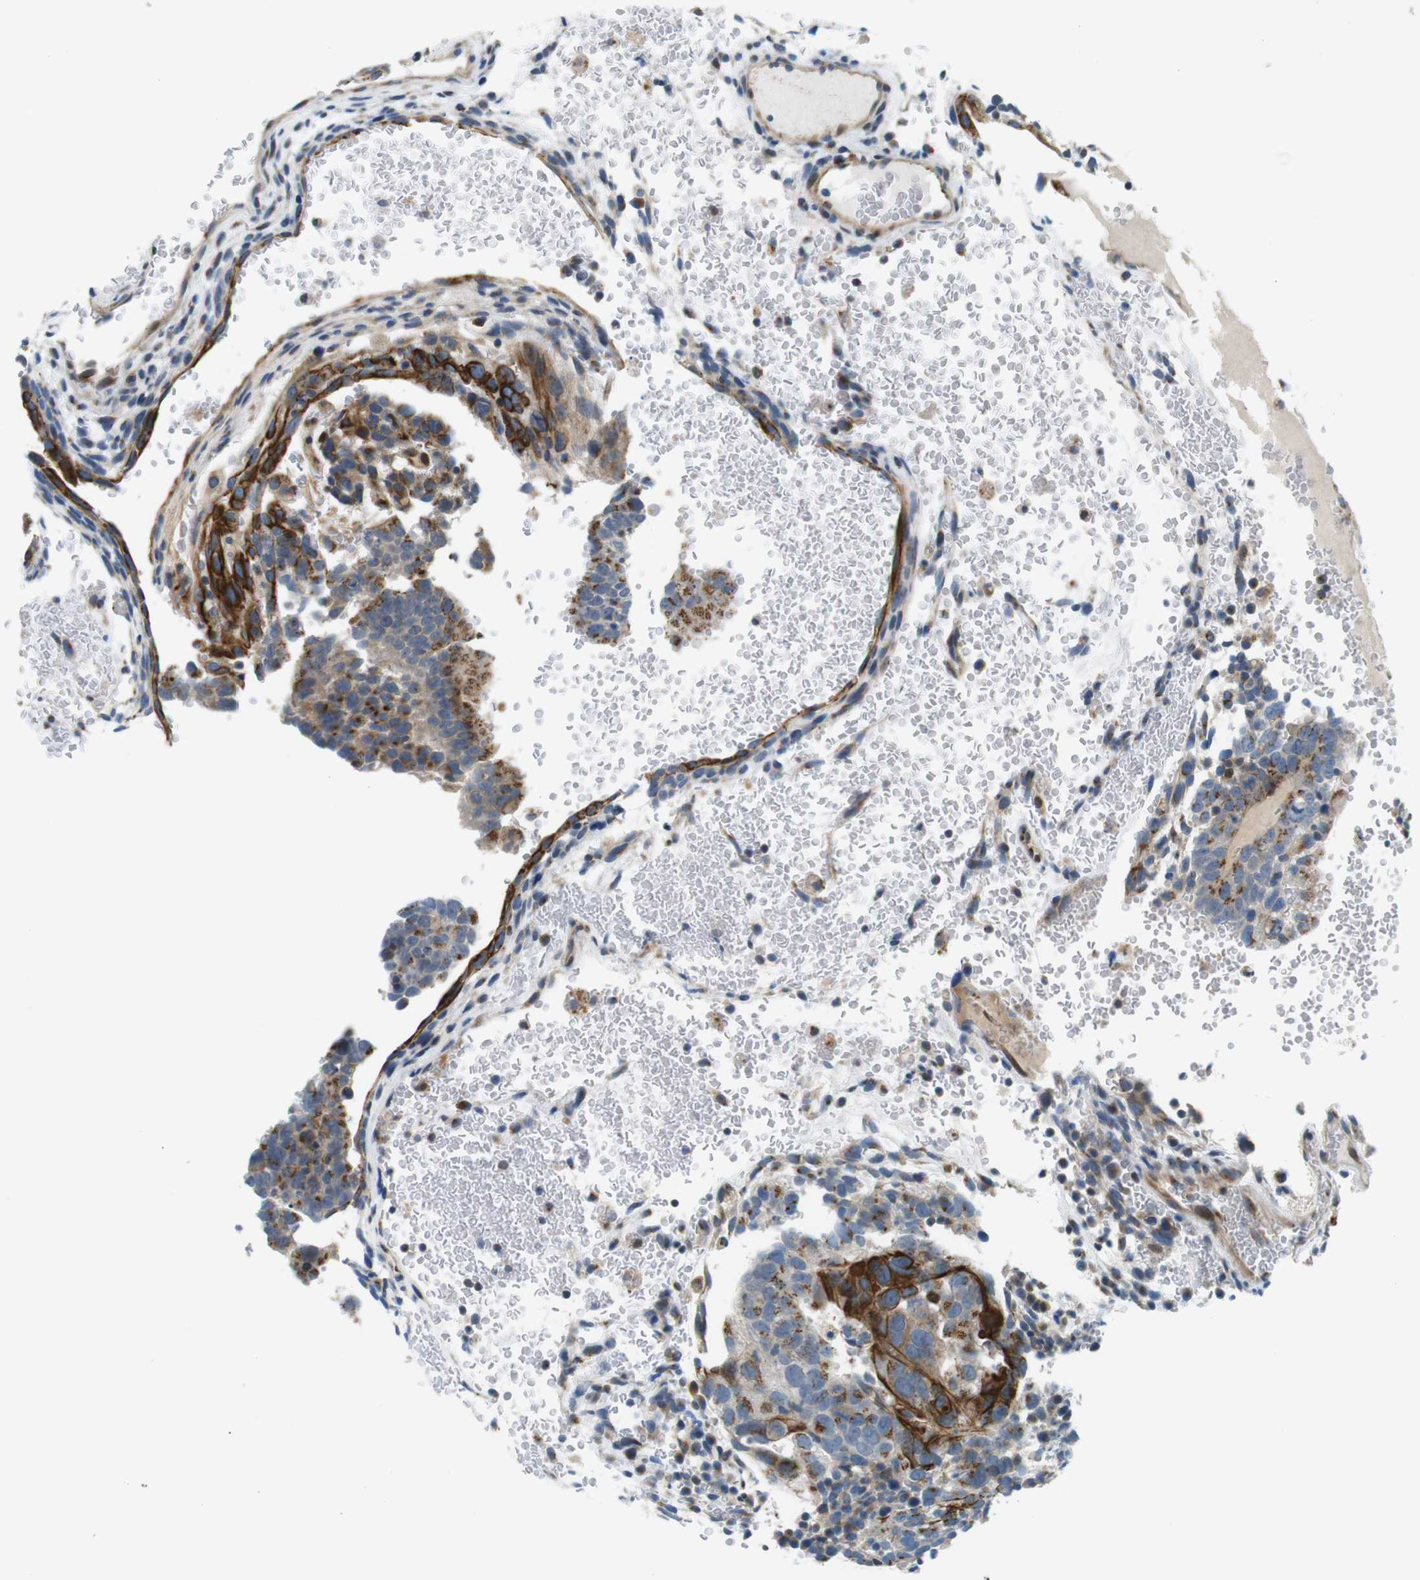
{"staining": {"intensity": "moderate", "quantity": ">75%", "location": "cytoplasmic/membranous"}, "tissue": "testis cancer", "cell_type": "Tumor cells", "image_type": "cancer", "snomed": [{"axis": "morphology", "description": "Seminoma, NOS"}, {"axis": "morphology", "description": "Carcinoma, Embryonal, NOS"}, {"axis": "topography", "description": "Testis"}], "caption": "Testis cancer (seminoma) stained with a brown dye demonstrates moderate cytoplasmic/membranous positive expression in about >75% of tumor cells.", "gene": "ZDHHC3", "patient": {"sex": "male", "age": 52}}